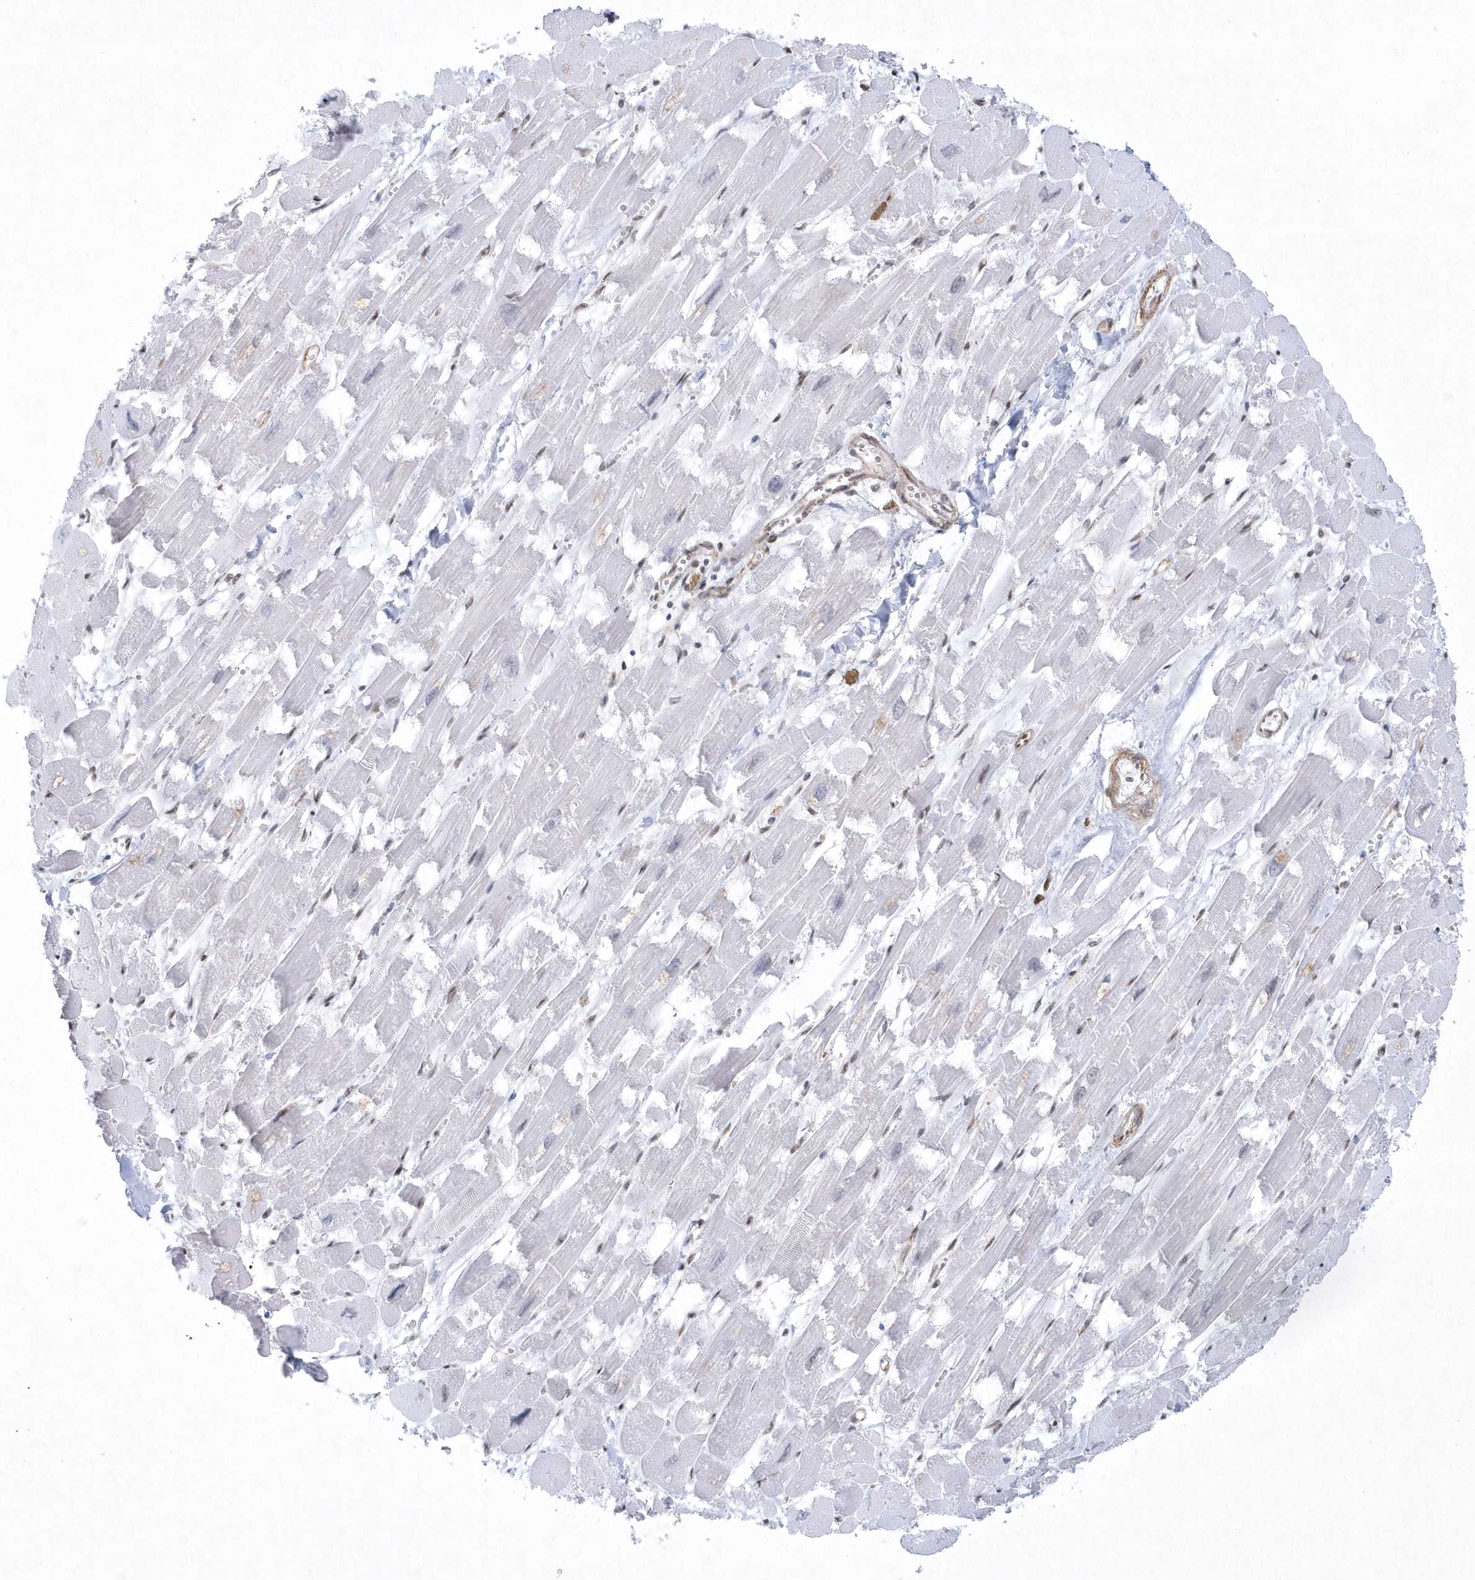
{"staining": {"intensity": "negative", "quantity": "none", "location": "none"}, "tissue": "heart muscle", "cell_type": "Cardiomyocytes", "image_type": "normal", "snomed": [{"axis": "morphology", "description": "Normal tissue, NOS"}, {"axis": "topography", "description": "Heart"}], "caption": "Immunohistochemistry of benign heart muscle displays no positivity in cardiomyocytes.", "gene": "DCLRE1A", "patient": {"sex": "male", "age": 54}}